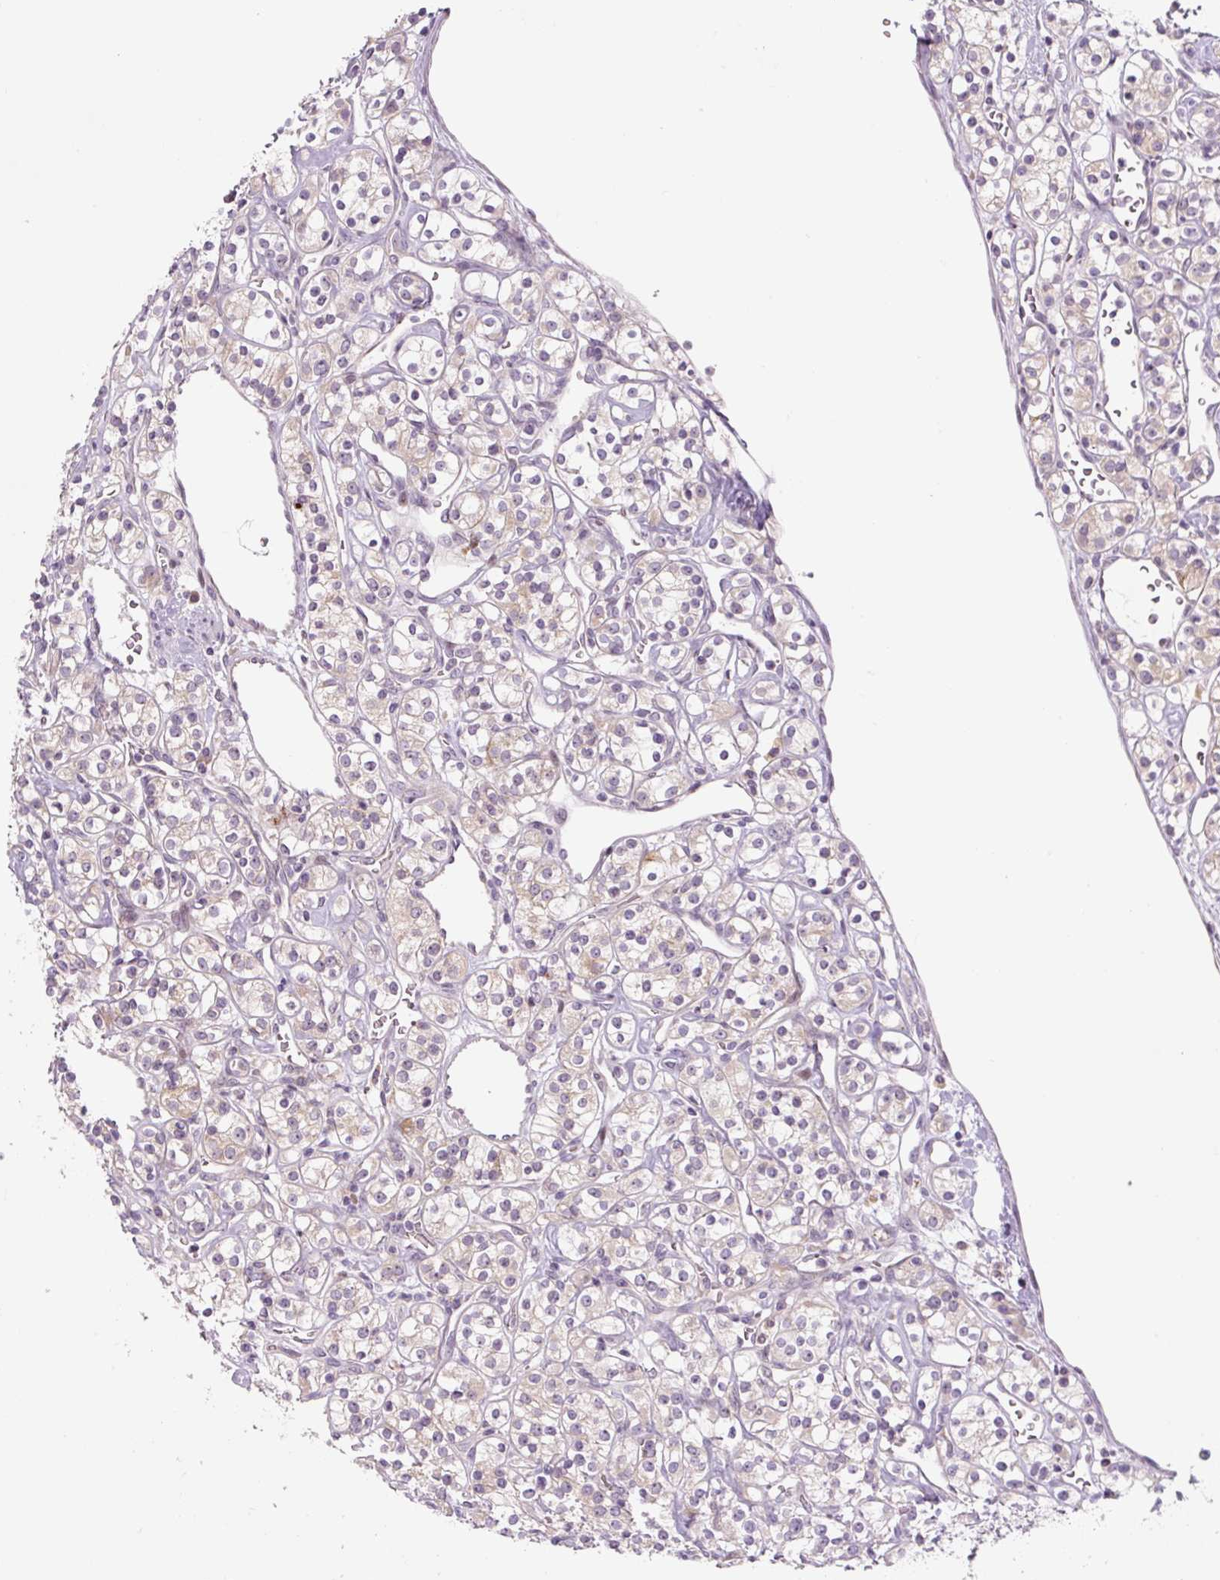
{"staining": {"intensity": "negative", "quantity": "none", "location": "none"}, "tissue": "renal cancer", "cell_type": "Tumor cells", "image_type": "cancer", "snomed": [{"axis": "morphology", "description": "Adenocarcinoma, NOS"}, {"axis": "topography", "description": "Kidney"}], "caption": "Photomicrograph shows no protein expression in tumor cells of renal adenocarcinoma tissue.", "gene": "YIF1B", "patient": {"sex": "male", "age": 77}}